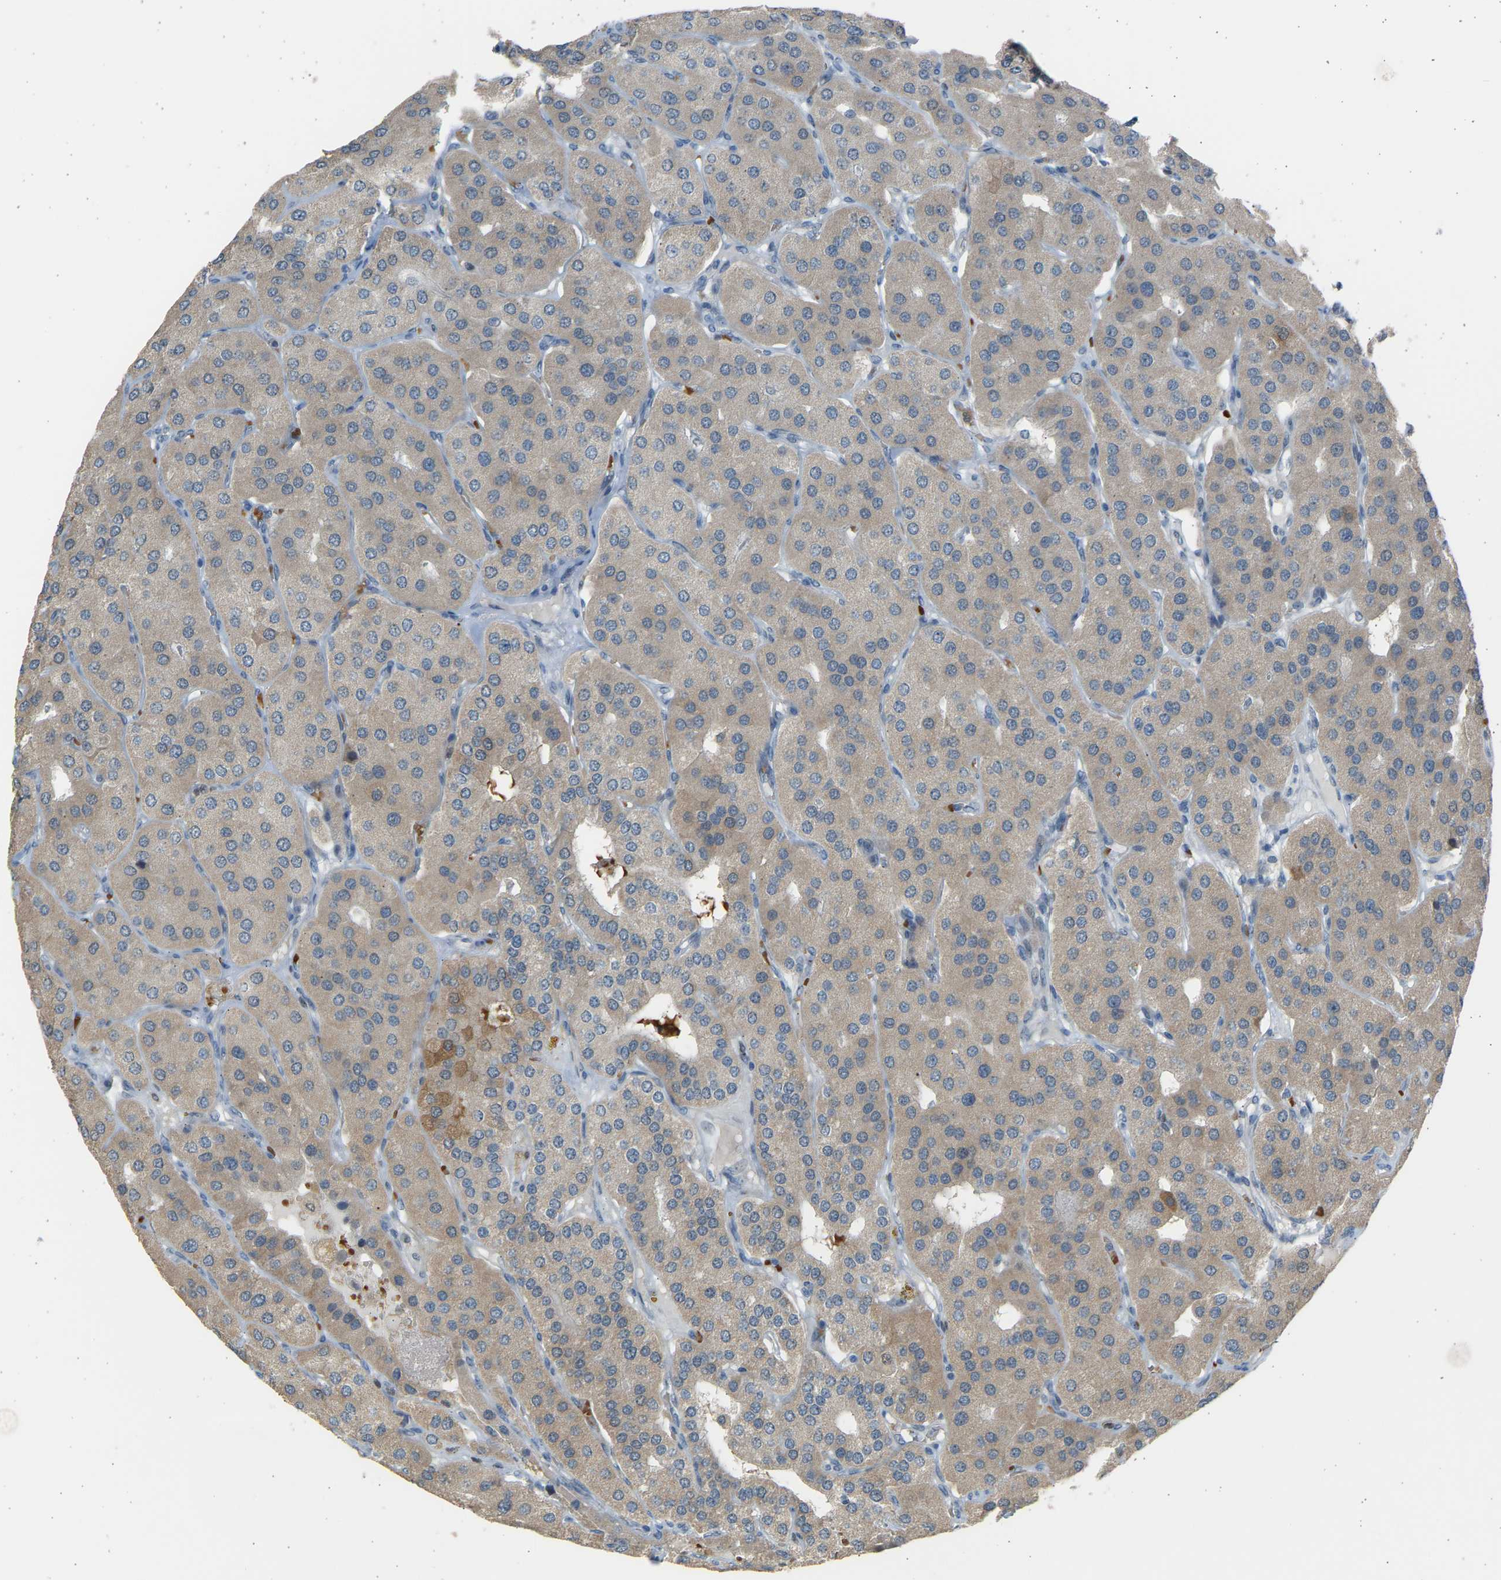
{"staining": {"intensity": "moderate", "quantity": "25%-75%", "location": "cytoplasmic/membranous,nuclear"}, "tissue": "parathyroid gland", "cell_type": "Glandular cells", "image_type": "normal", "snomed": [{"axis": "morphology", "description": "Normal tissue, NOS"}, {"axis": "morphology", "description": "Adenoma, NOS"}, {"axis": "topography", "description": "Parathyroid gland"}], "caption": "Benign parathyroid gland was stained to show a protein in brown. There is medium levels of moderate cytoplasmic/membranous,nuclear expression in about 25%-75% of glandular cells. (DAB IHC, brown staining for protein, blue staining for nuclei).", "gene": "BIRC2", "patient": {"sex": "female", "age": 86}}